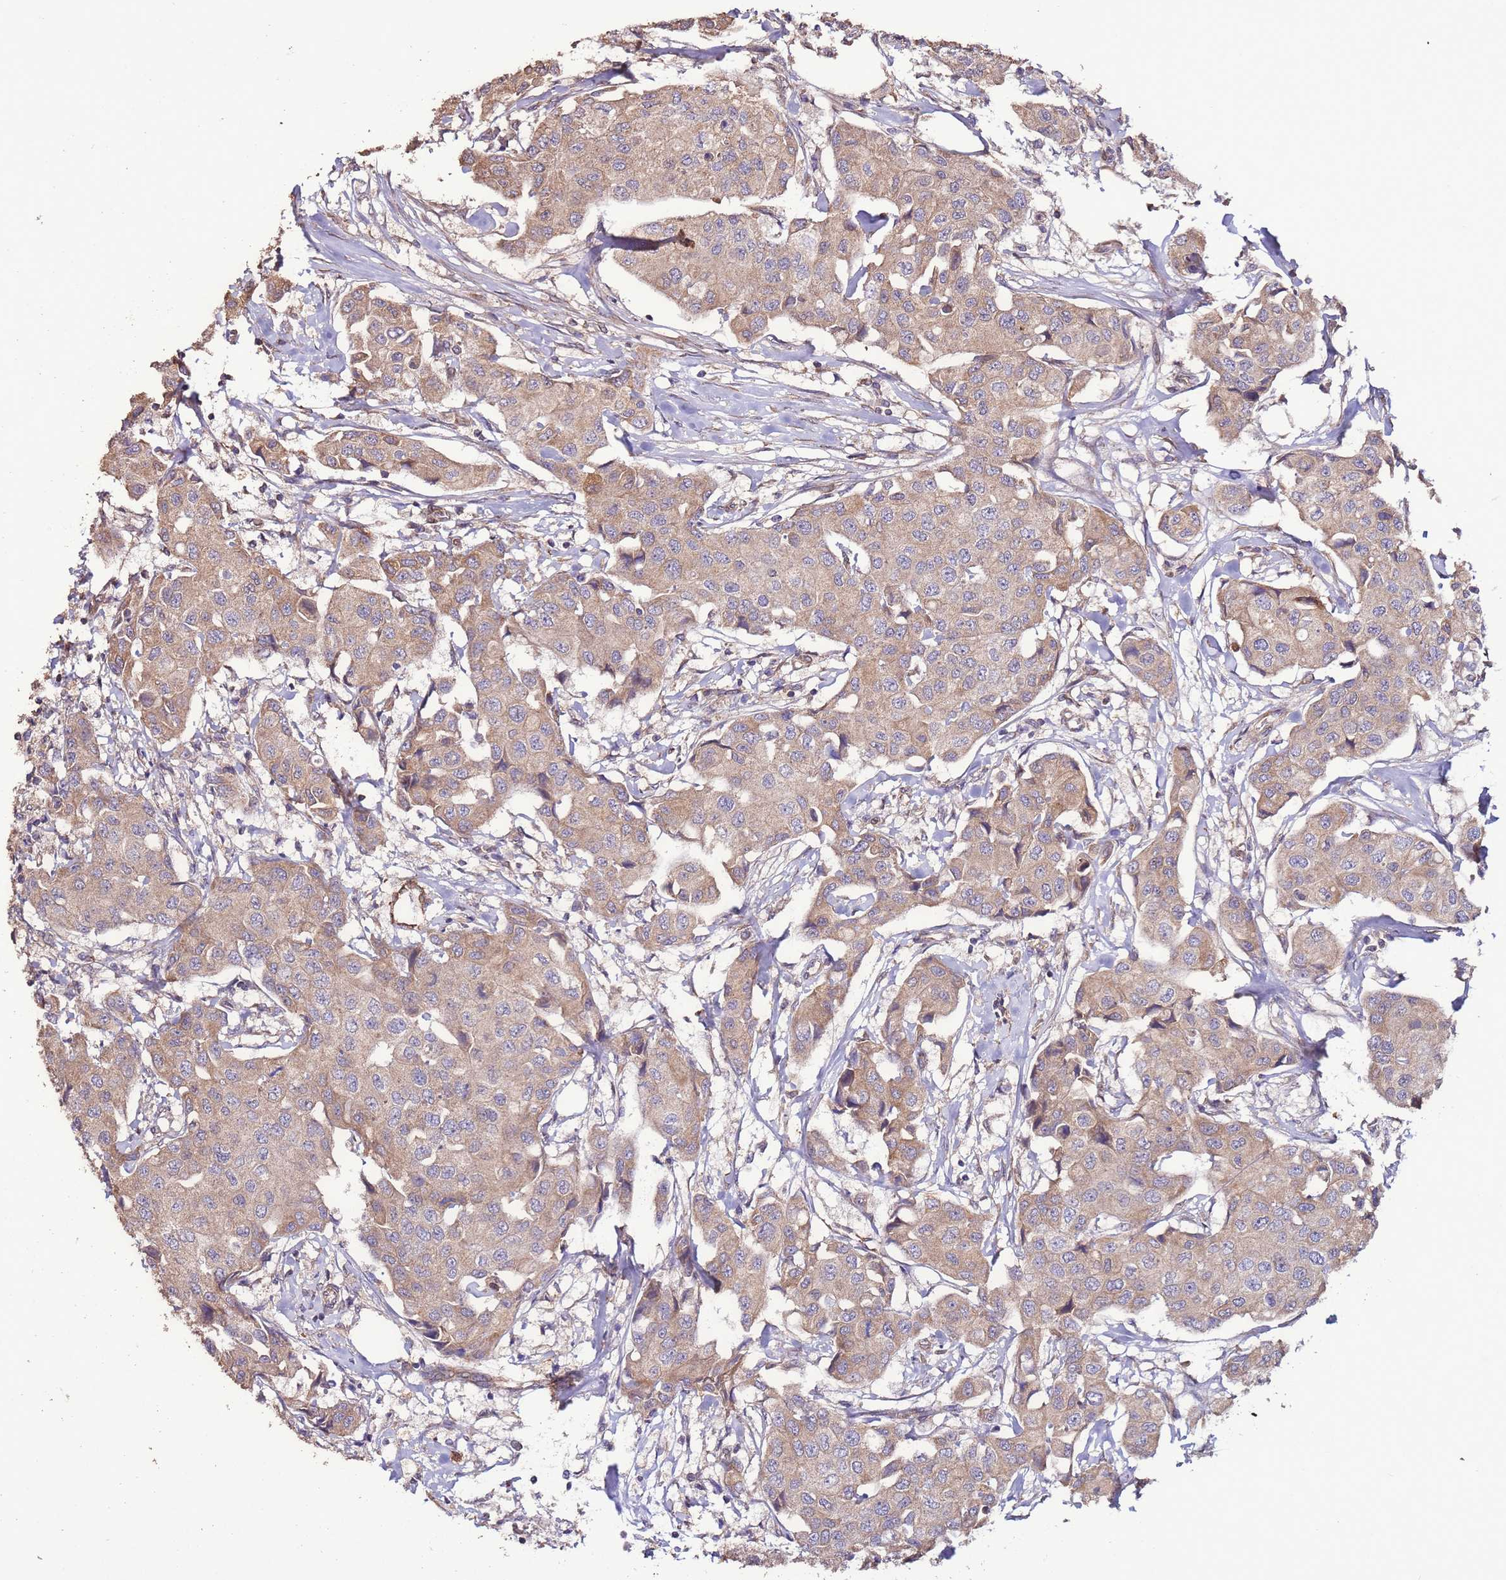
{"staining": {"intensity": "moderate", "quantity": ">75%", "location": "cytoplasmic/membranous"}, "tissue": "breast cancer", "cell_type": "Tumor cells", "image_type": "cancer", "snomed": [{"axis": "morphology", "description": "Duct carcinoma"}, {"axis": "topography", "description": "Breast"}, {"axis": "topography", "description": "Lymph node"}], "caption": "Immunohistochemistry (IHC) photomicrograph of neoplastic tissue: human infiltrating ductal carcinoma (breast) stained using immunohistochemistry (IHC) demonstrates medium levels of moderate protein expression localized specifically in the cytoplasmic/membranous of tumor cells, appearing as a cytoplasmic/membranous brown color.", "gene": "SLC41A3", "patient": {"sex": "female", "age": 80}}